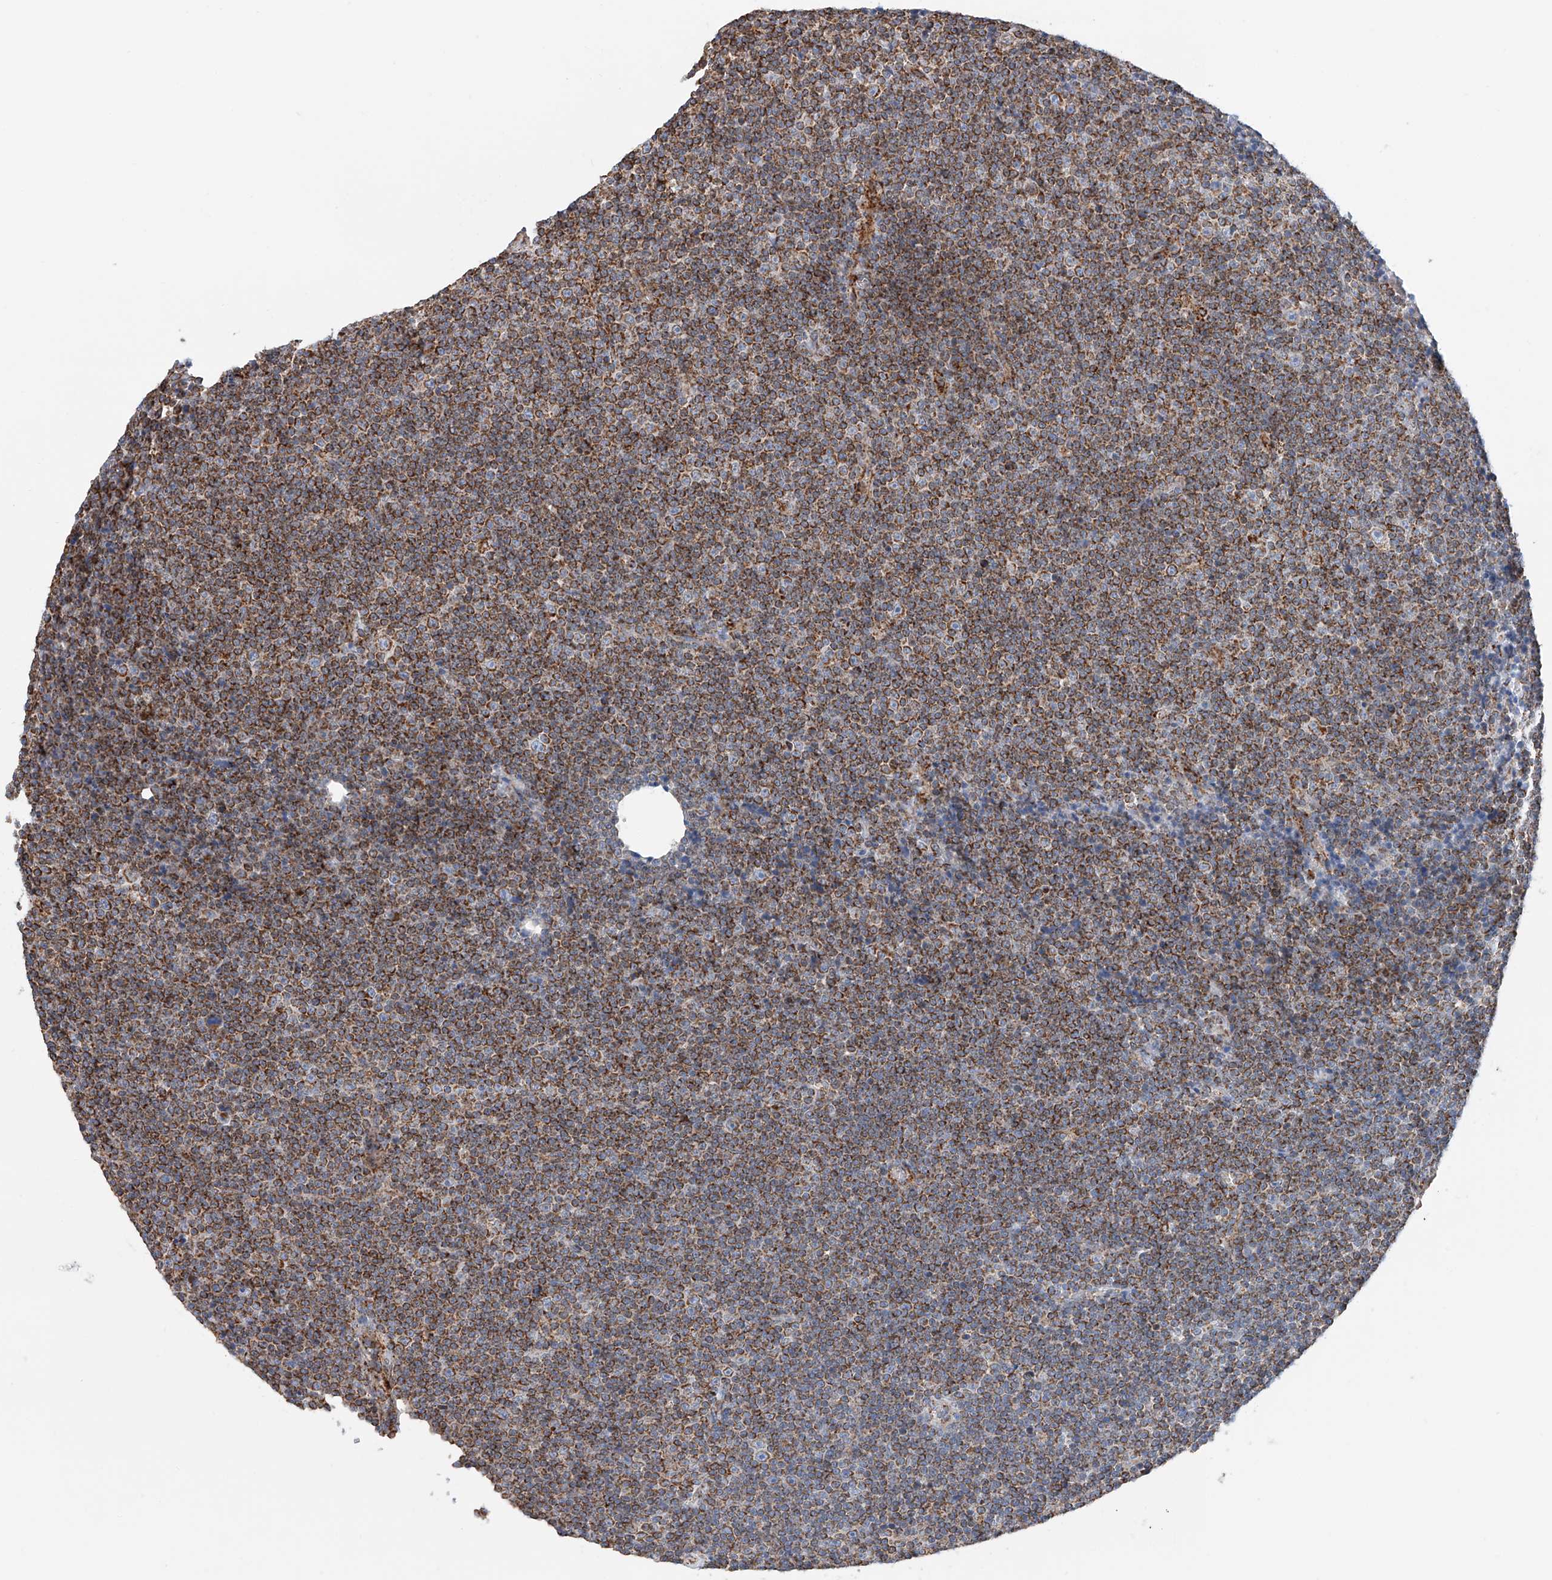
{"staining": {"intensity": "moderate", "quantity": ">75%", "location": "cytoplasmic/membranous"}, "tissue": "lymphoma", "cell_type": "Tumor cells", "image_type": "cancer", "snomed": [{"axis": "morphology", "description": "Malignant lymphoma, non-Hodgkin's type, Low grade"}, {"axis": "topography", "description": "Lymph node"}], "caption": "Tumor cells reveal medium levels of moderate cytoplasmic/membranous positivity in approximately >75% of cells in human lymphoma.", "gene": "NDUFV3", "patient": {"sex": "female", "age": 67}}